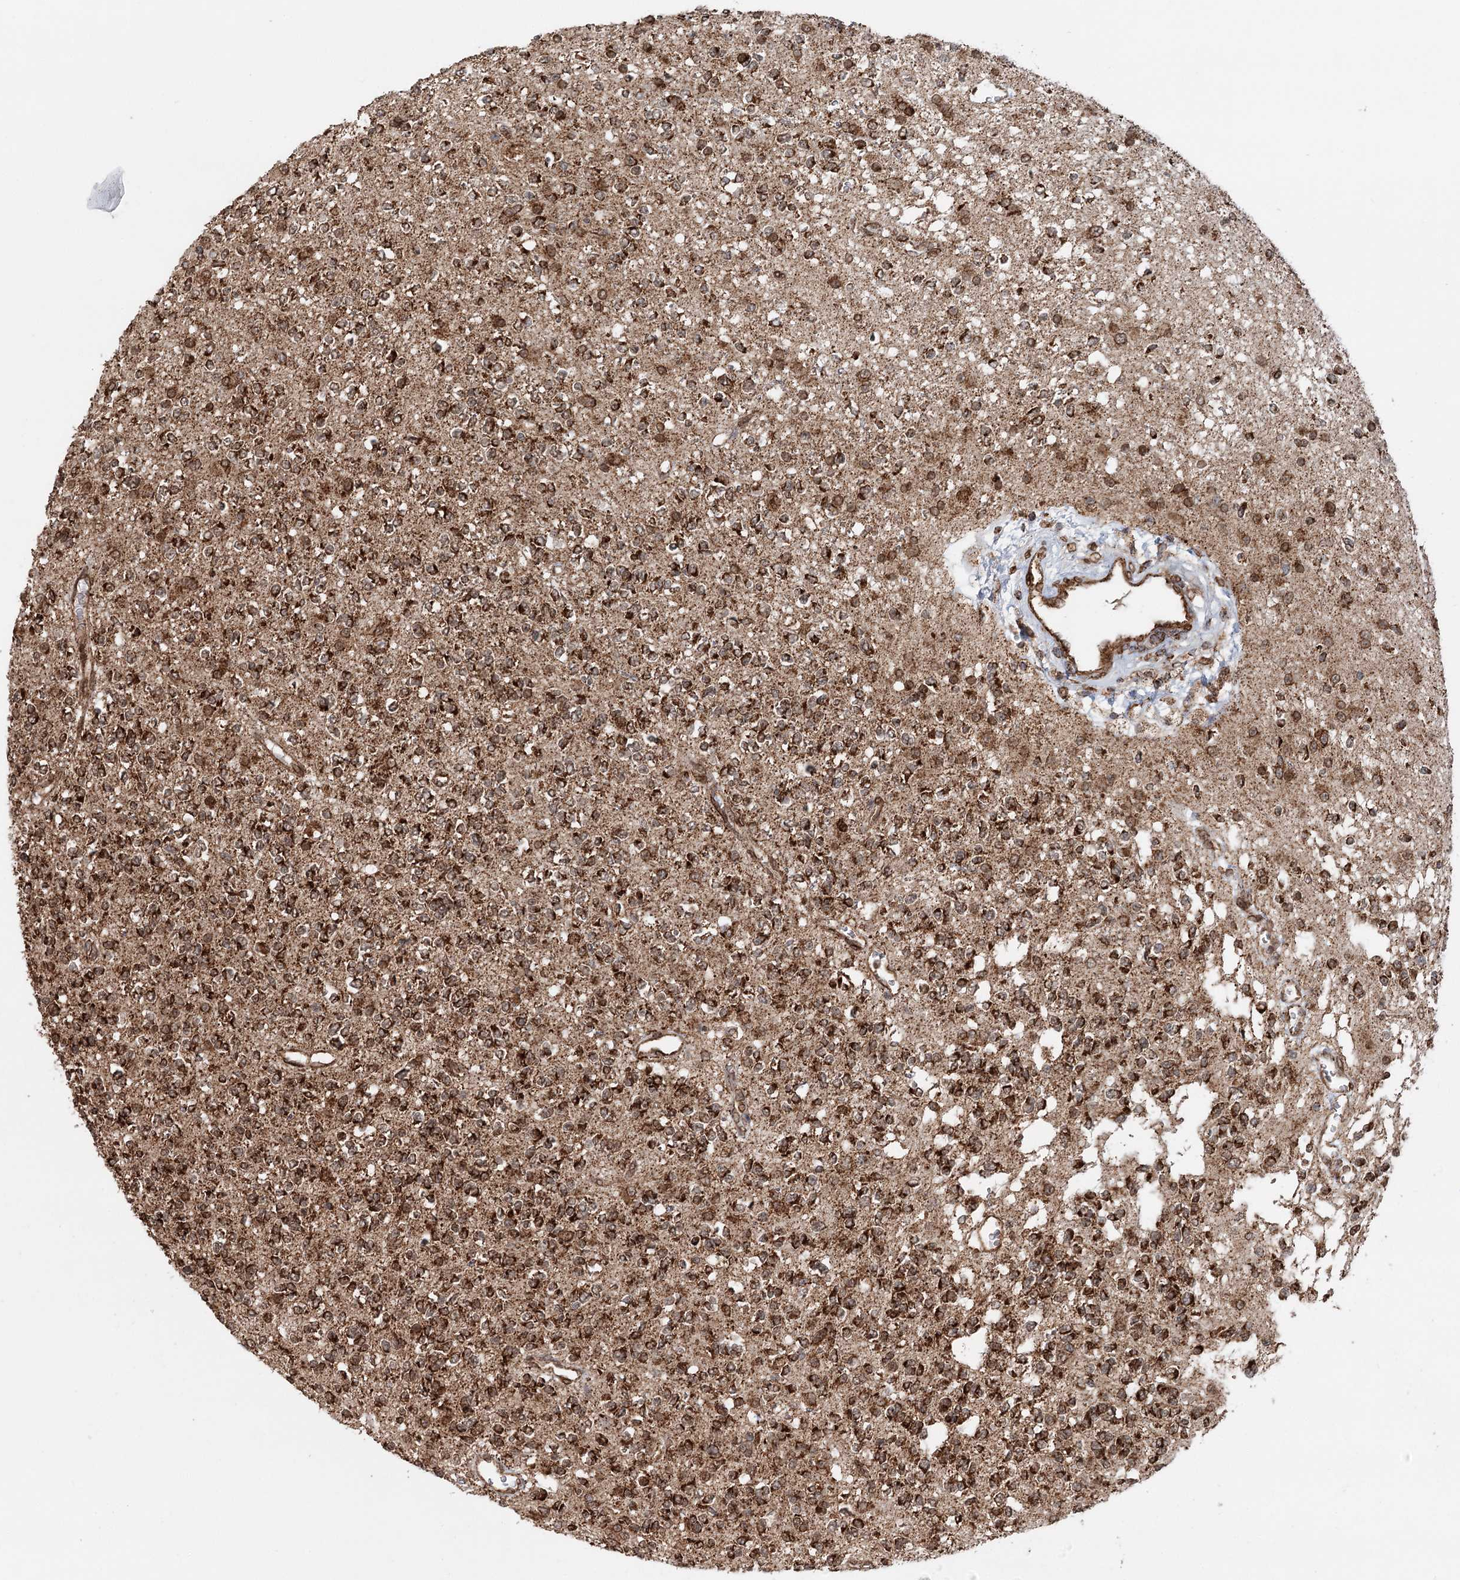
{"staining": {"intensity": "strong", "quantity": ">75%", "location": "cytoplasmic/membranous"}, "tissue": "glioma", "cell_type": "Tumor cells", "image_type": "cancer", "snomed": [{"axis": "morphology", "description": "Glioma, malignant, High grade"}, {"axis": "topography", "description": "Brain"}], "caption": "Immunohistochemical staining of malignant high-grade glioma shows high levels of strong cytoplasmic/membranous protein staining in about >75% of tumor cells. Nuclei are stained in blue.", "gene": "BCKDHA", "patient": {"sex": "male", "age": 34}}